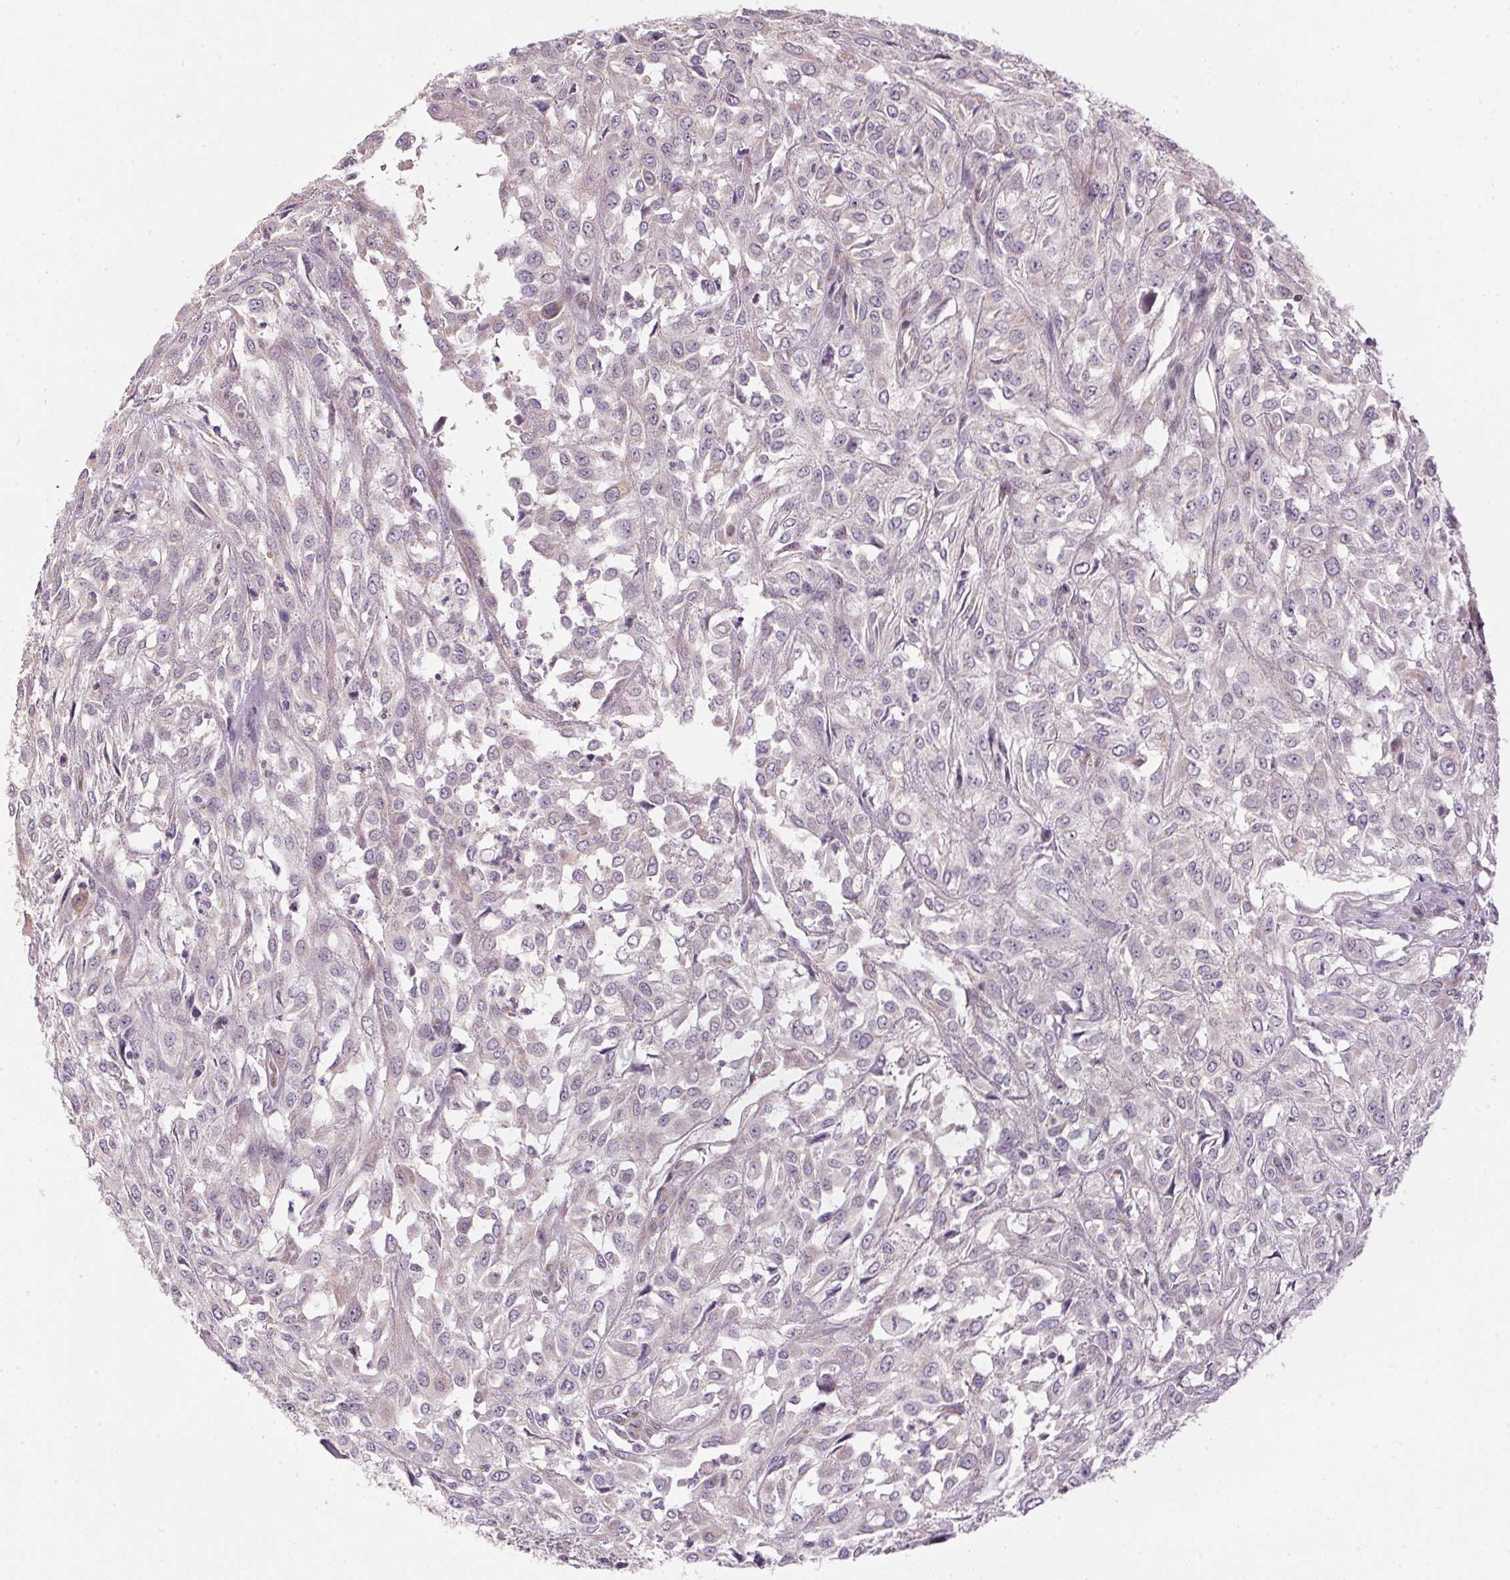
{"staining": {"intensity": "negative", "quantity": "none", "location": "none"}, "tissue": "urothelial cancer", "cell_type": "Tumor cells", "image_type": "cancer", "snomed": [{"axis": "morphology", "description": "Urothelial carcinoma, High grade"}, {"axis": "topography", "description": "Urinary bladder"}], "caption": "High power microscopy photomicrograph of an immunohistochemistry histopathology image of urothelial cancer, revealing no significant expression in tumor cells.", "gene": "SC5D", "patient": {"sex": "male", "age": 67}}